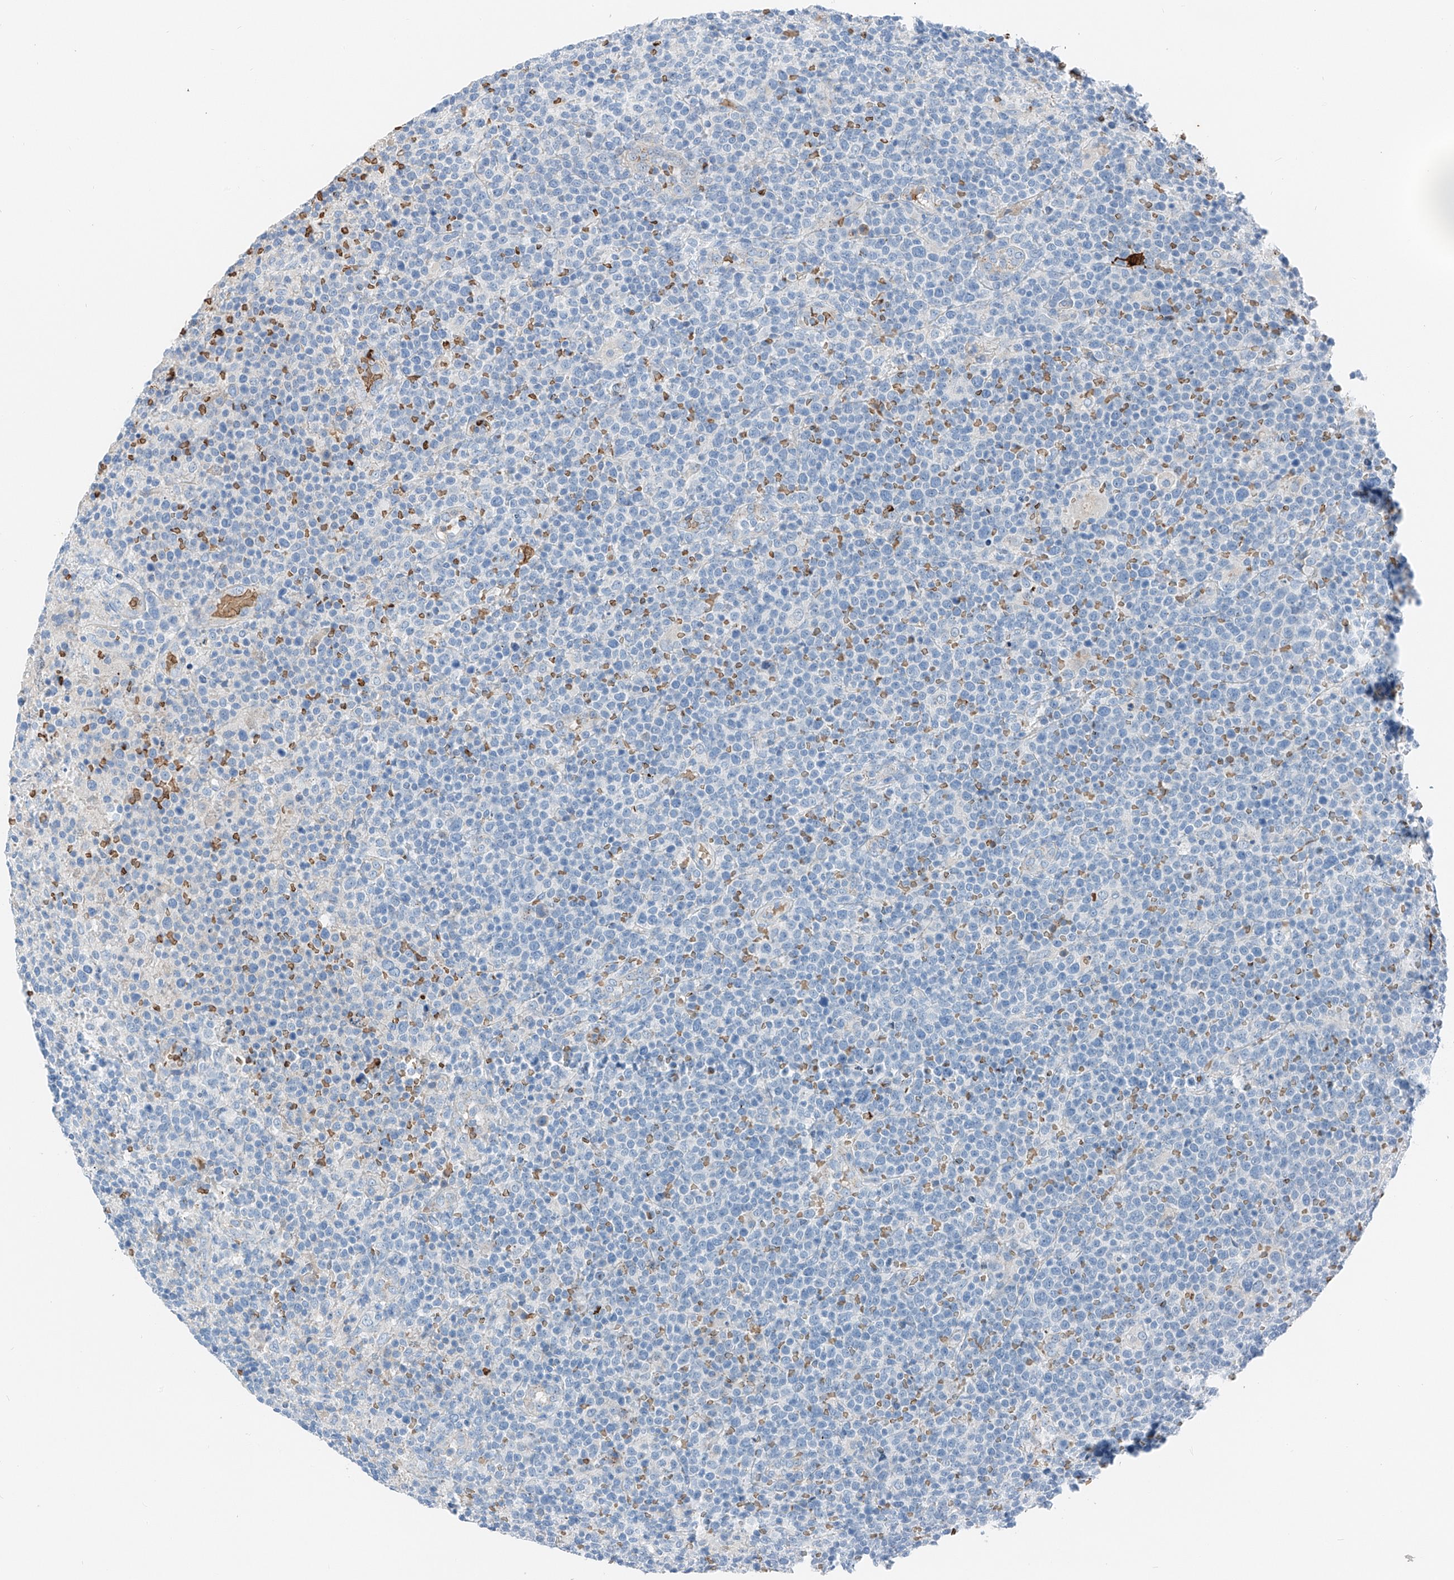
{"staining": {"intensity": "negative", "quantity": "none", "location": "none"}, "tissue": "lymphoma", "cell_type": "Tumor cells", "image_type": "cancer", "snomed": [{"axis": "morphology", "description": "Malignant lymphoma, non-Hodgkin's type, High grade"}, {"axis": "topography", "description": "Lymph node"}], "caption": "Lymphoma was stained to show a protein in brown. There is no significant expression in tumor cells. Nuclei are stained in blue.", "gene": "PRSS23", "patient": {"sex": "male", "age": 61}}